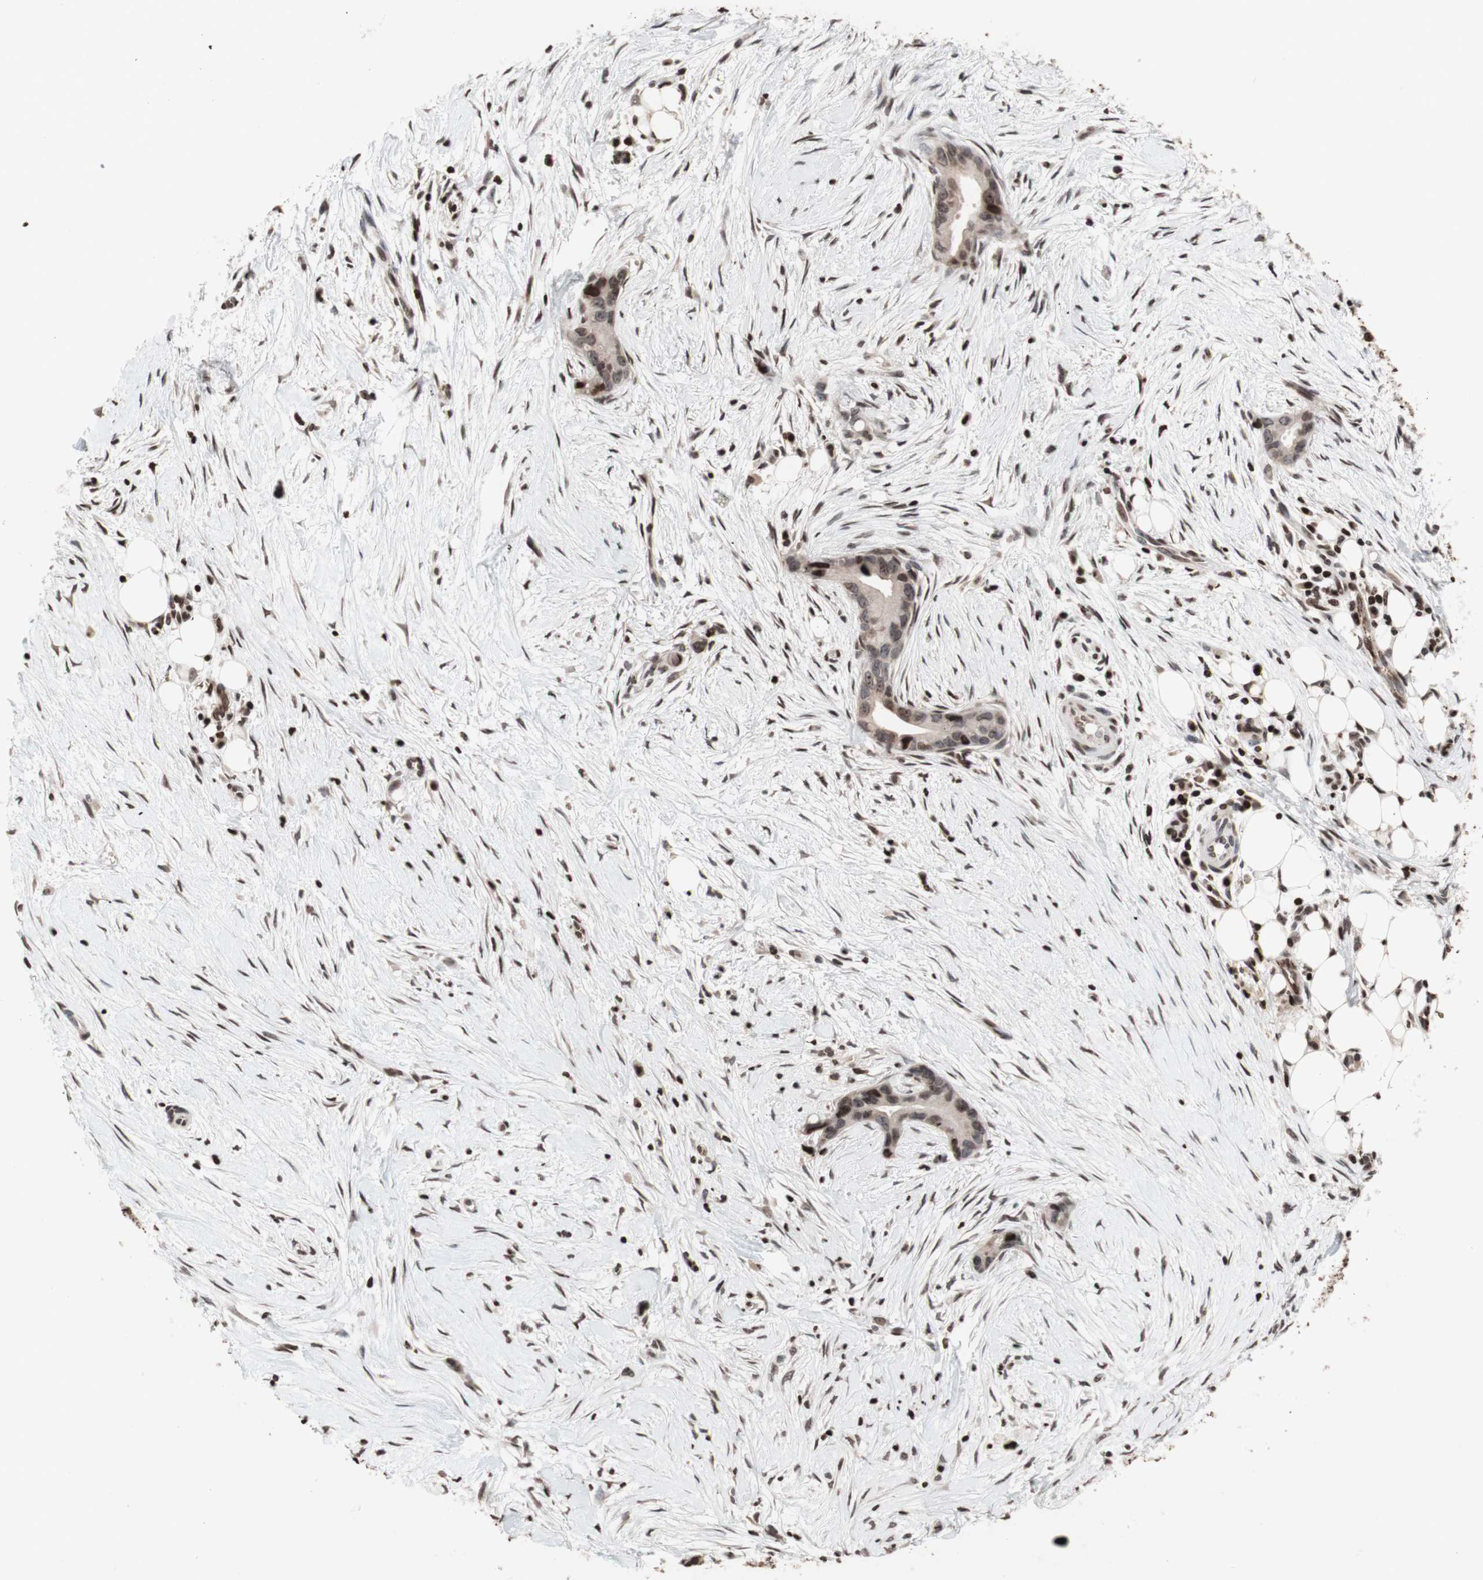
{"staining": {"intensity": "strong", "quantity": "<25%", "location": "nuclear"}, "tissue": "liver cancer", "cell_type": "Tumor cells", "image_type": "cancer", "snomed": [{"axis": "morphology", "description": "Cholangiocarcinoma"}, {"axis": "topography", "description": "Liver"}], "caption": "Immunohistochemistry micrograph of neoplastic tissue: human liver cancer (cholangiocarcinoma) stained using immunohistochemistry displays medium levels of strong protein expression localized specifically in the nuclear of tumor cells, appearing as a nuclear brown color.", "gene": "NCAPD2", "patient": {"sex": "female", "age": 55}}